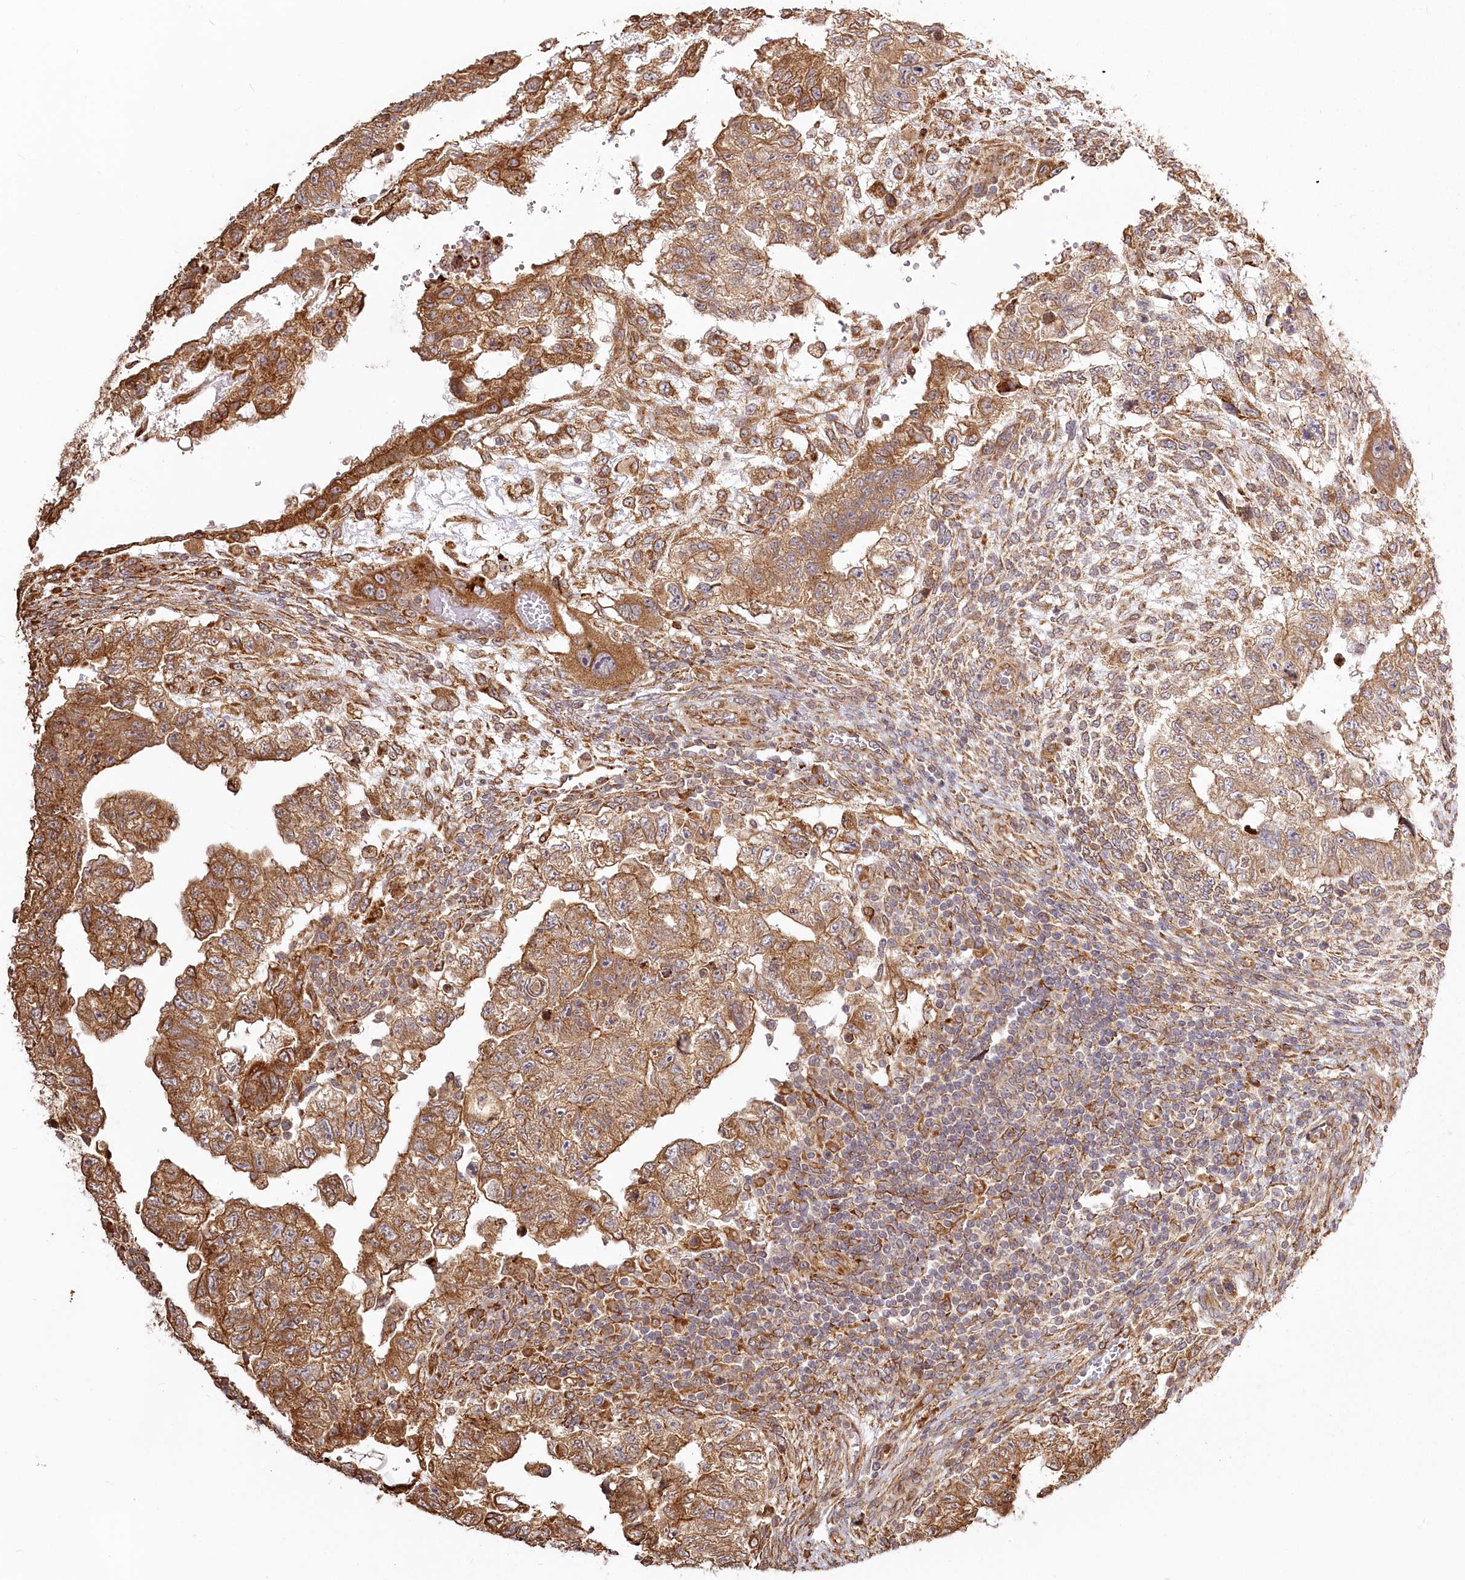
{"staining": {"intensity": "moderate", "quantity": ">75%", "location": "cytoplasmic/membranous"}, "tissue": "testis cancer", "cell_type": "Tumor cells", "image_type": "cancer", "snomed": [{"axis": "morphology", "description": "Carcinoma, Embryonal, NOS"}, {"axis": "topography", "description": "Testis"}], "caption": "Embryonal carcinoma (testis) stained with immunohistochemistry (IHC) displays moderate cytoplasmic/membranous staining in about >75% of tumor cells.", "gene": "FAM13A", "patient": {"sex": "male", "age": 36}}